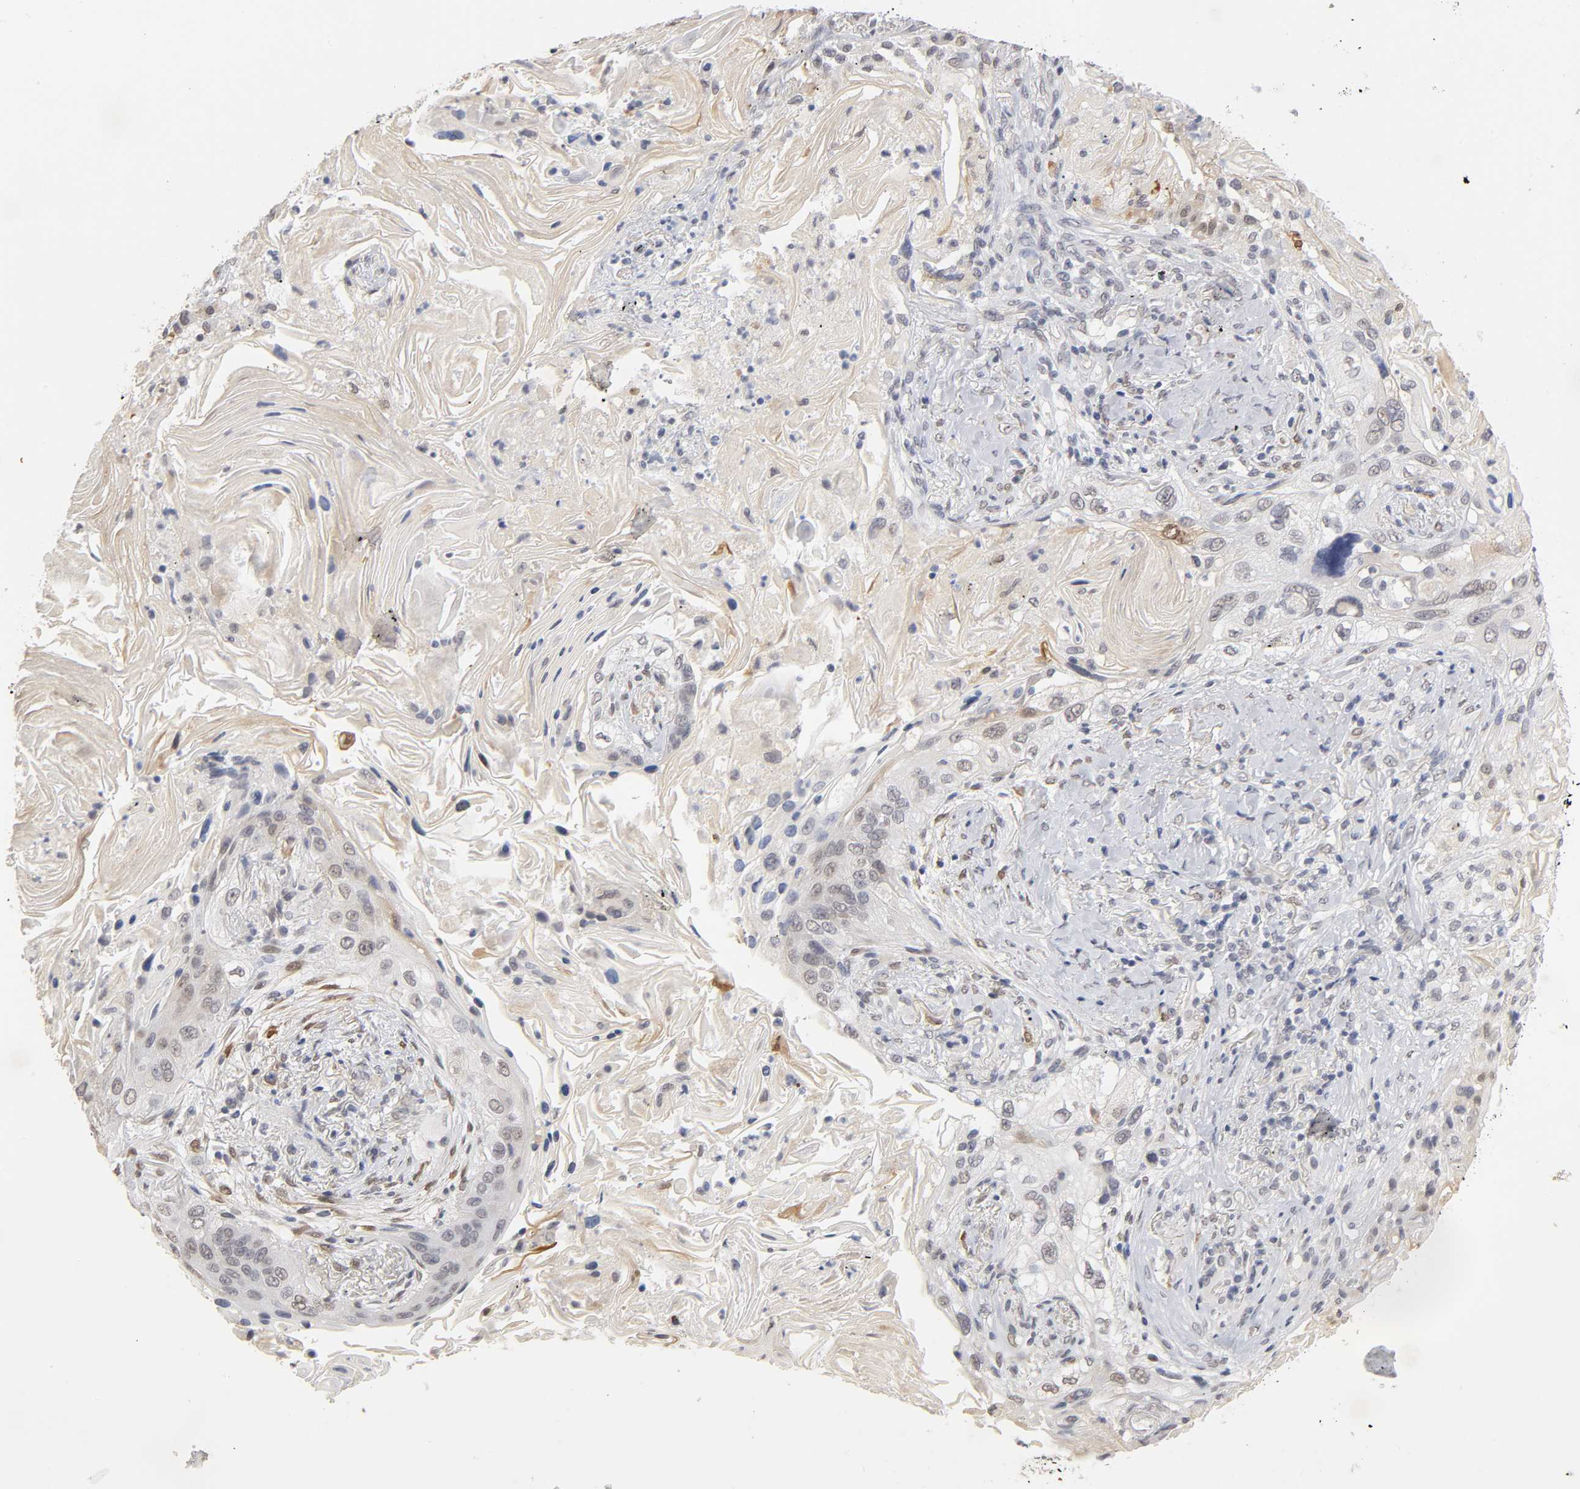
{"staining": {"intensity": "weak", "quantity": "25%-75%", "location": "cytoplasmic/membranous,nuclear"}, "tissue": "lung cancer", "cell_type": "Tumor cells", "image_type": "cancer", "snomed": [{"axis": "morphology", "description": "Squamous cell carcinoma, NOS"}, {"axis": "topography", "description": "Lung"}], "caption": "Human squamous cell carcinoma (lung) stained with a protein marker demonstrates weak staining in tumor cells.", "gene": "CRABP2", "patient": {"sex": "female", "age": 67}}